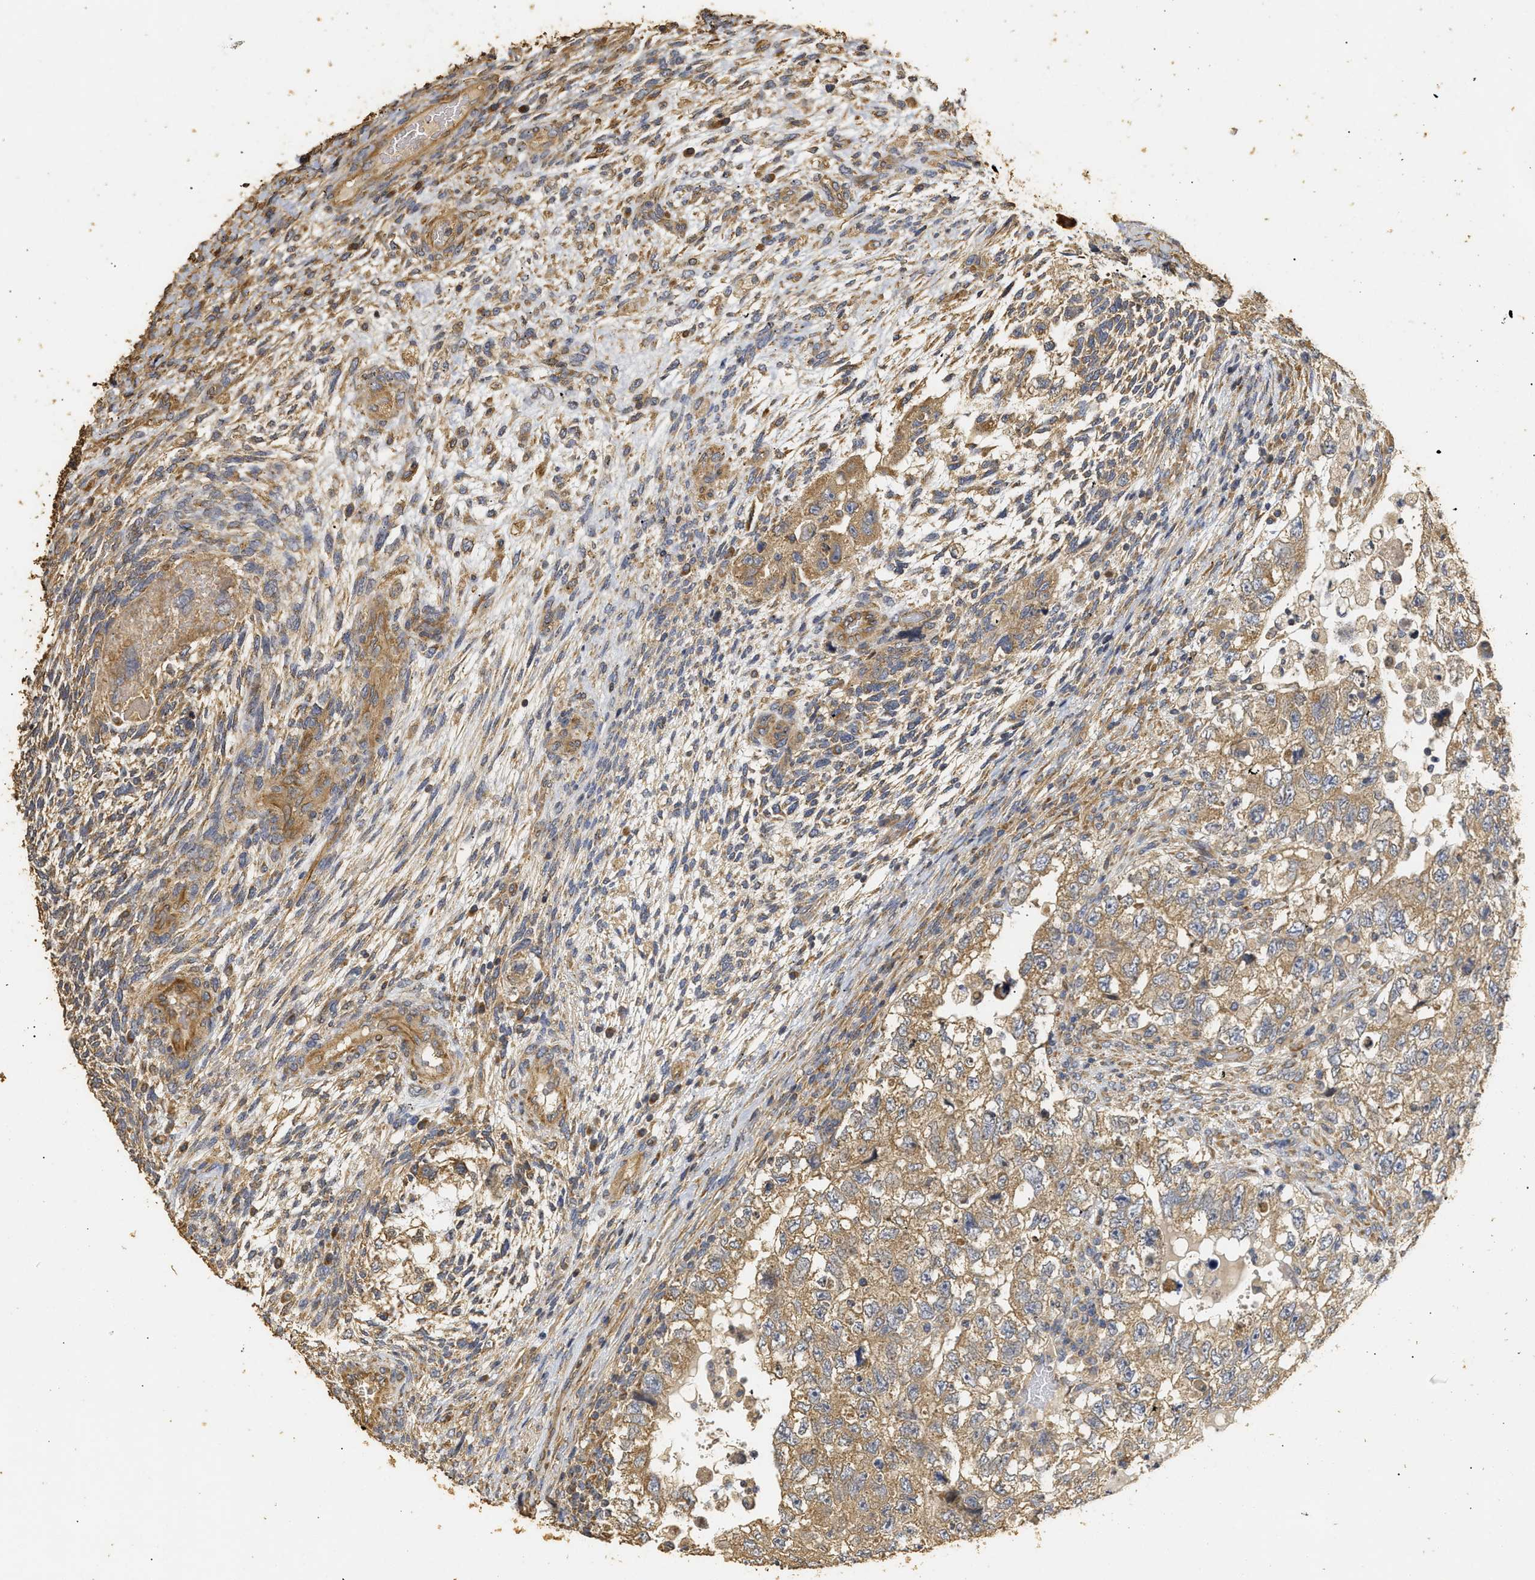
{"staining": {"intensity": "moderate", "quantity": ">75%", "location": "cytoplasmic/membranous"}, "tissue": "testis cancer", "cell_type": "Tumor cells", "image_type": "cancer", "snomed": [{"axis": "morphology", "description": "Carcinoma, Embryonal, NOS"}, {"axis": "topography", "description": "Testis"}], "caption": "Protein positivity by IHC demonstrates moderate cytoplasmic/membranous expression in approximately >75% of tumor cells in testis cancer.", "gene": "NAV1", "patient": {"sex": "male", "age": 36}}